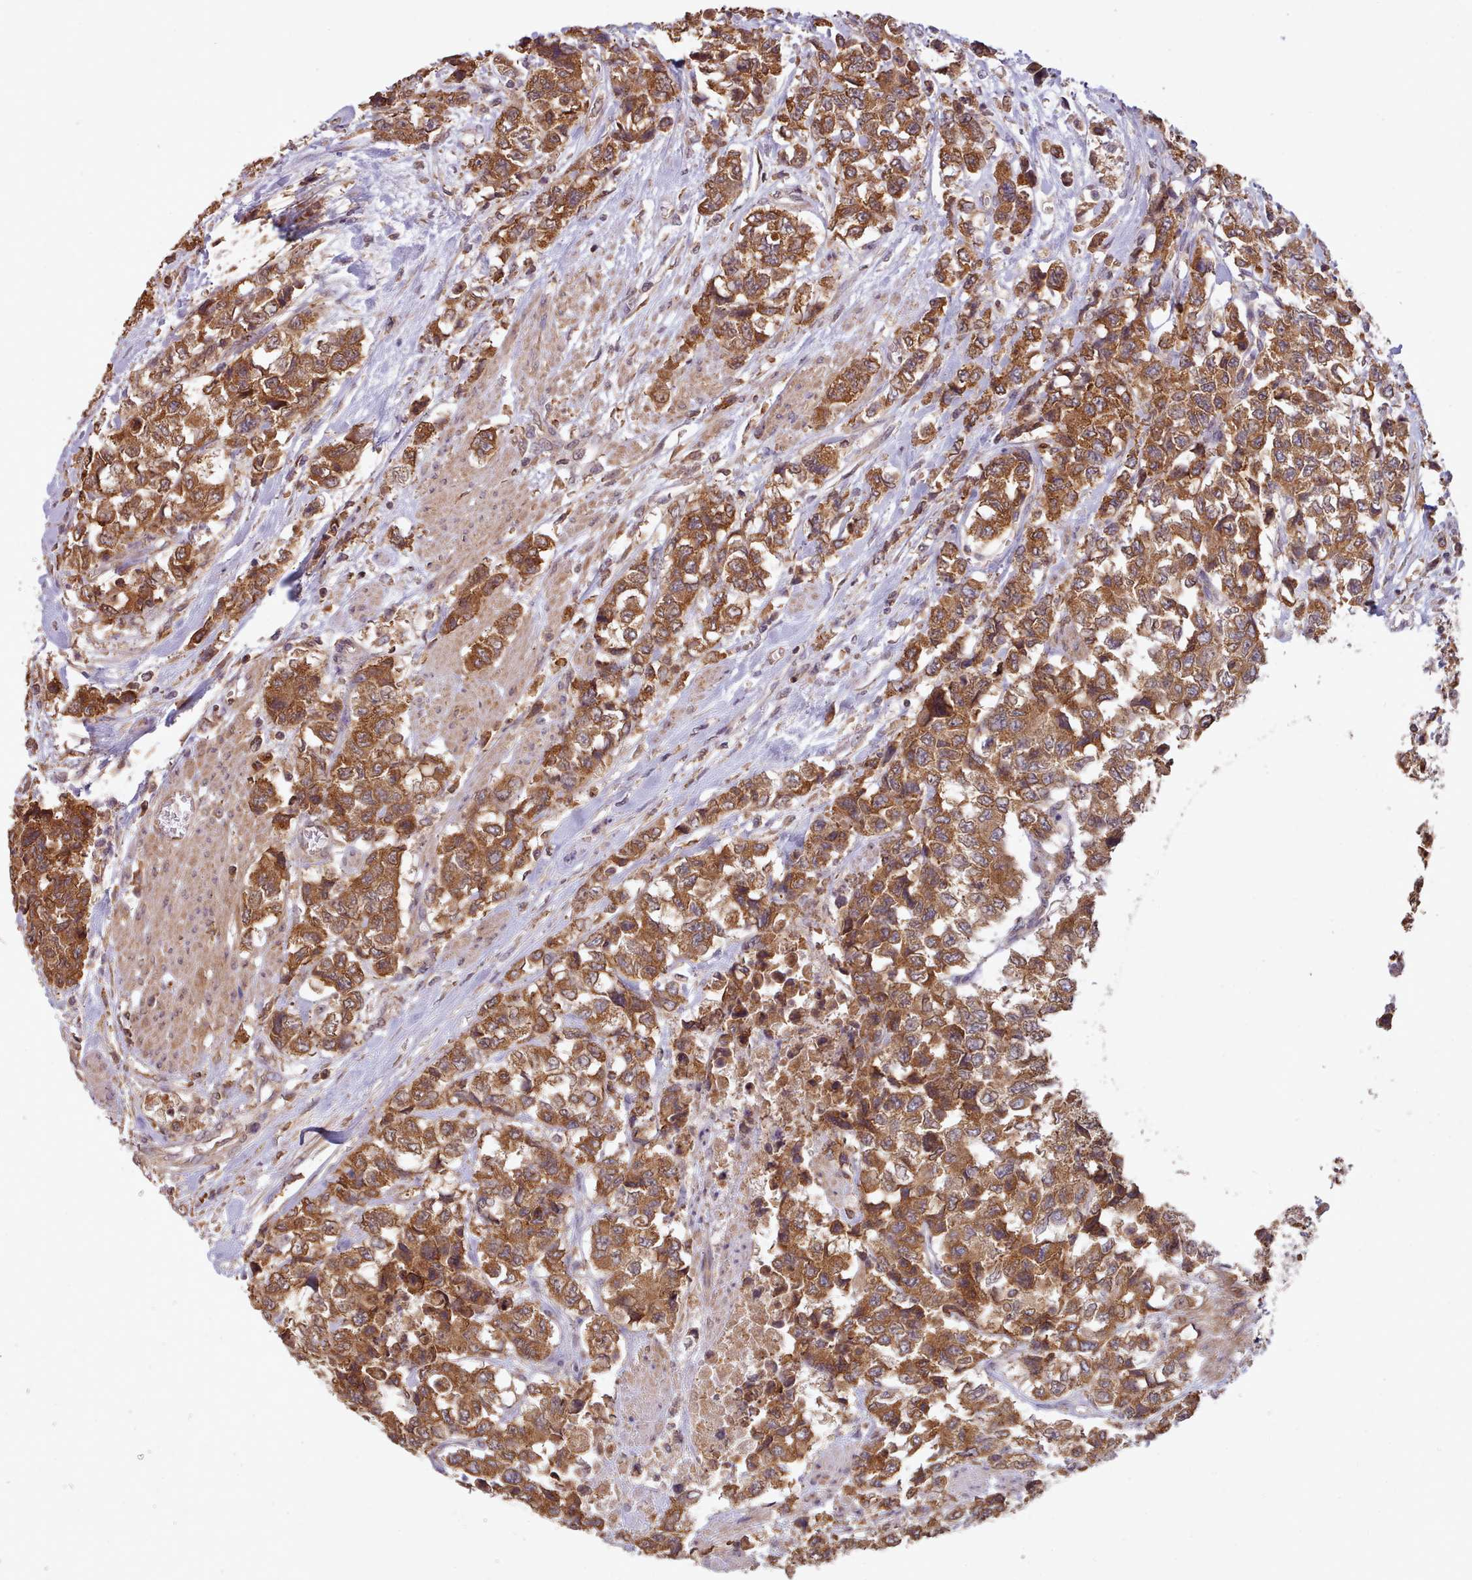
{"staining": {"intensity": "moderate", "quantity": ">75%", "location": "cytoplasmic/membranous"}, "tissue": "urothelial cancer", "cell_type": "Tumor cells", "image_type": "cancer", "snomed": [{"axis": "morphology", "description": "Urothelial carcinoma, High grade"}, {"axis": "topography", "description": "Urinary bladder"}], "caption": "Urothelial cancer stained for a protein (brown) shows moderate cytoplasmic/membranous positive positivity in approximately >75% of tumor cells.", "gene": "PIP4P1", "patient": {"sex": "female", "age": 78}}